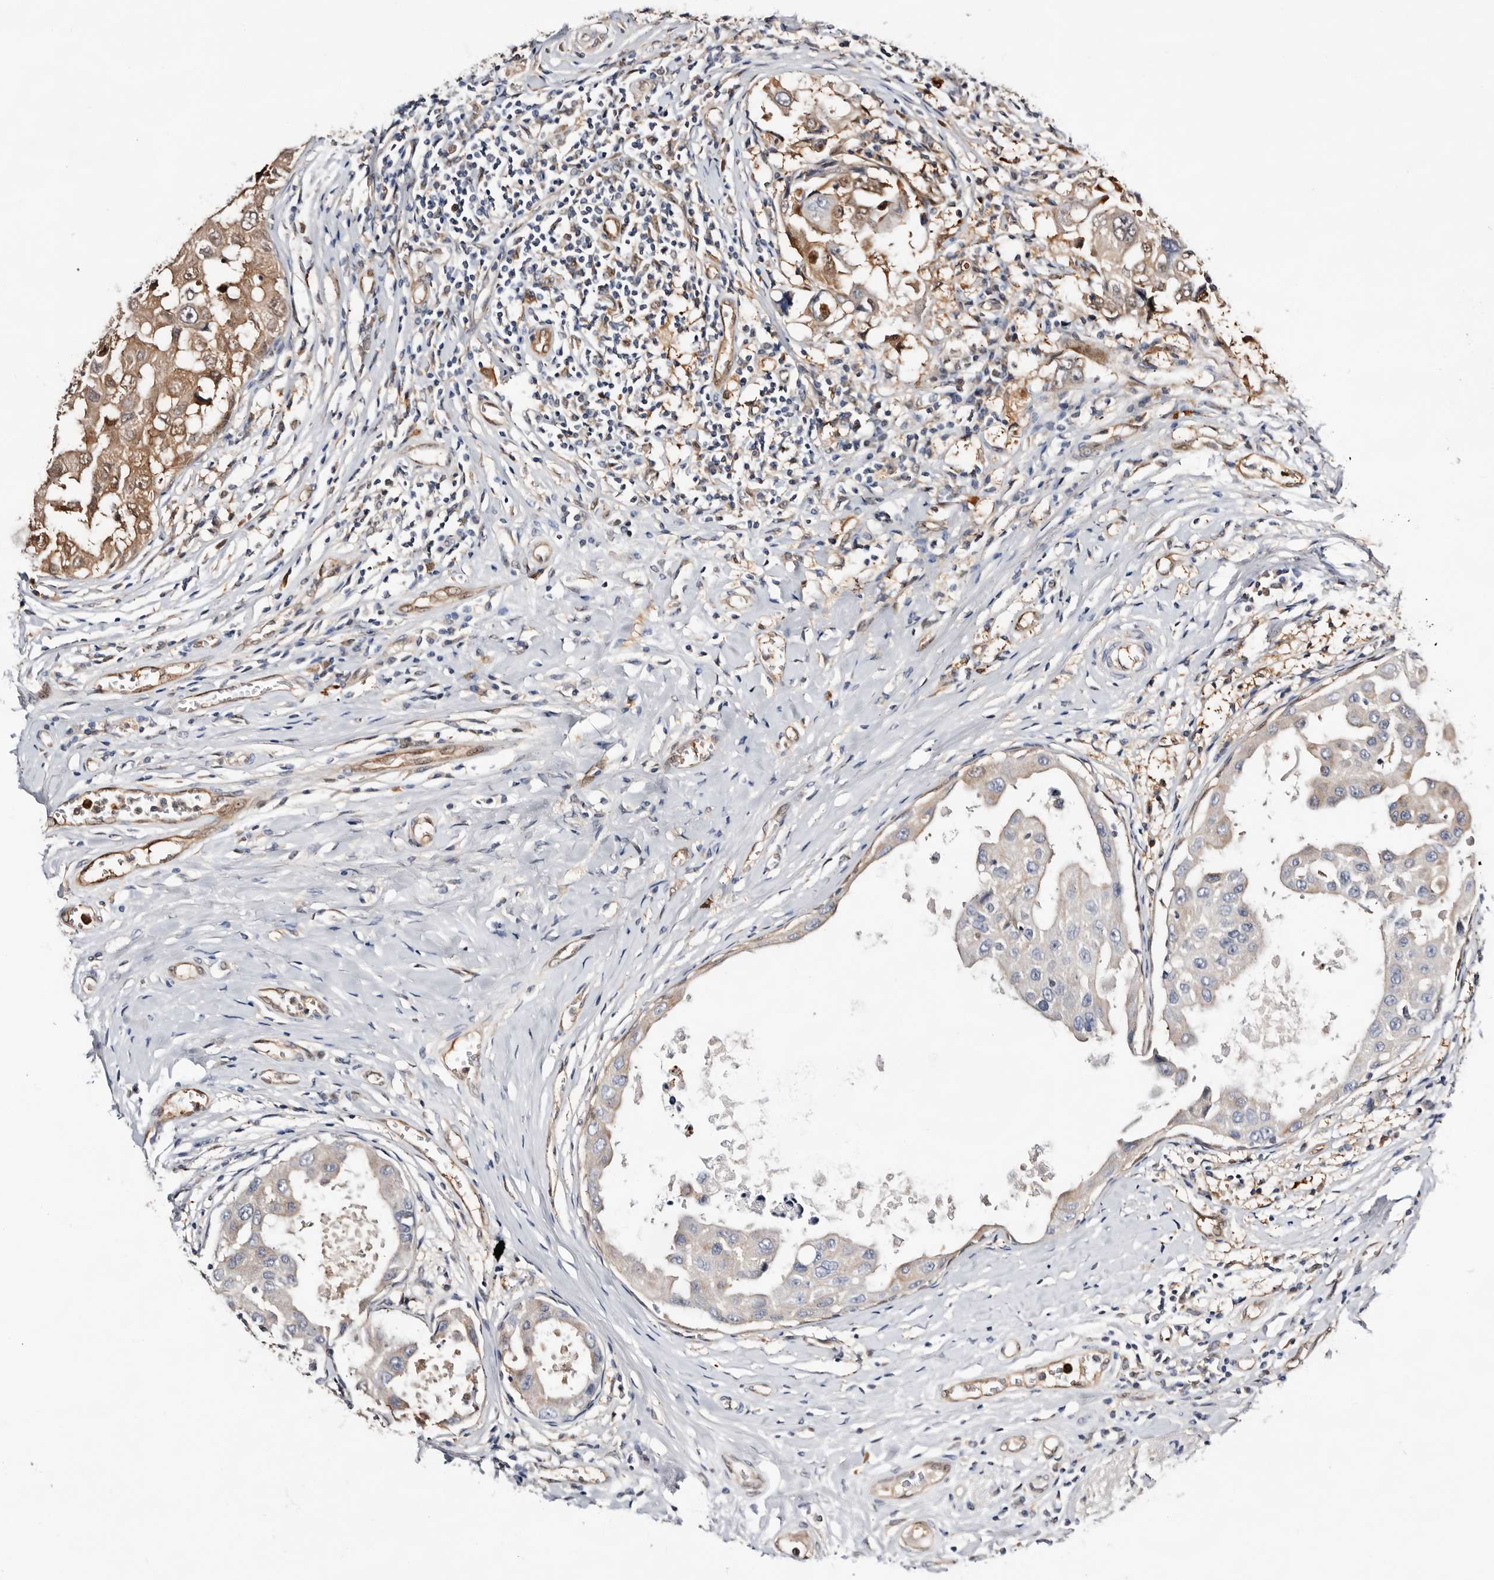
{"staining": {"intensity": "moderate", "quantity": "<25%", "location": "cytoplasmic/membranous,nuclear"}, "tissue": "breast cancer", "cell_type": "Tumor cells", "image_type": "cancer", "snomed": [{"axis": "morphology", "description": "Duct carcinoma"}, {"axis": "topography", "description": "Breast"}], "caption": "Human breast cancer (invasive ductal carcinoma) stained with a brown dye exhibits moderate cytoplasmic/membranous and nuclear positive positivity in about <25% of tumor cells.", "gene": "TP53I3", "patient": {"sex": "female", "age": 27}}